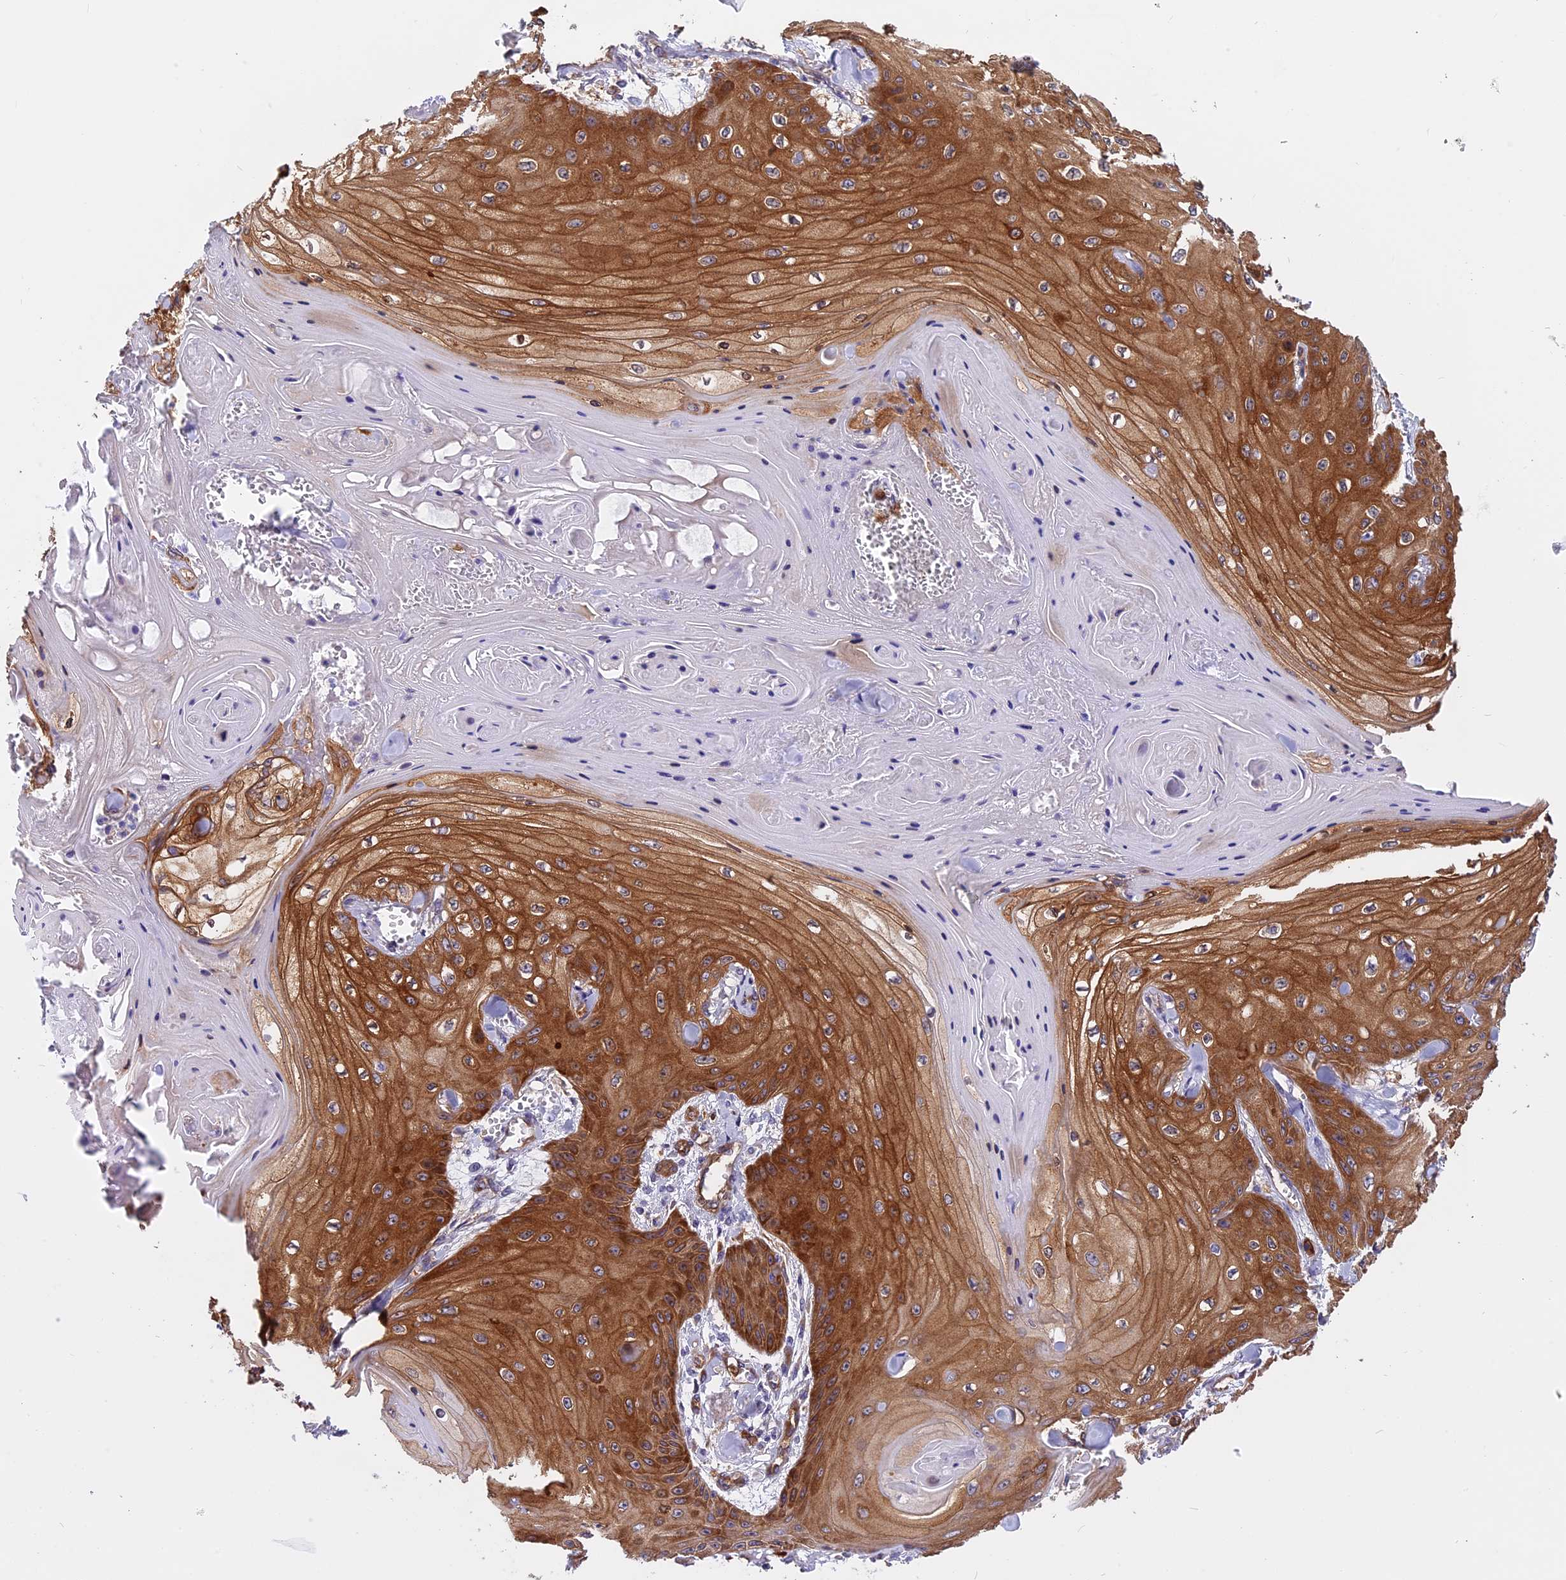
{"staining": {"intensity": "moderate", "quantity": ">75%", "location": "cytoplasmic/membranous"}, "tissue": "skin cancer", "cell_type": "Tumor cells", "image_type": "cancer", "snomed": [{"axis": "morphology", "description": "Squamous cell carcinoma, NOS"}, {"axis": "topography", "description": "Skin"}], "caption": "The photomicrograph demonstrates a brown stain indicating the presence of a protein in the cytoplasmic/membranous of tumor cells in skin cancer.", "gene": "EHBP1L1", "patient": {"sex": "male", "age": 74}}